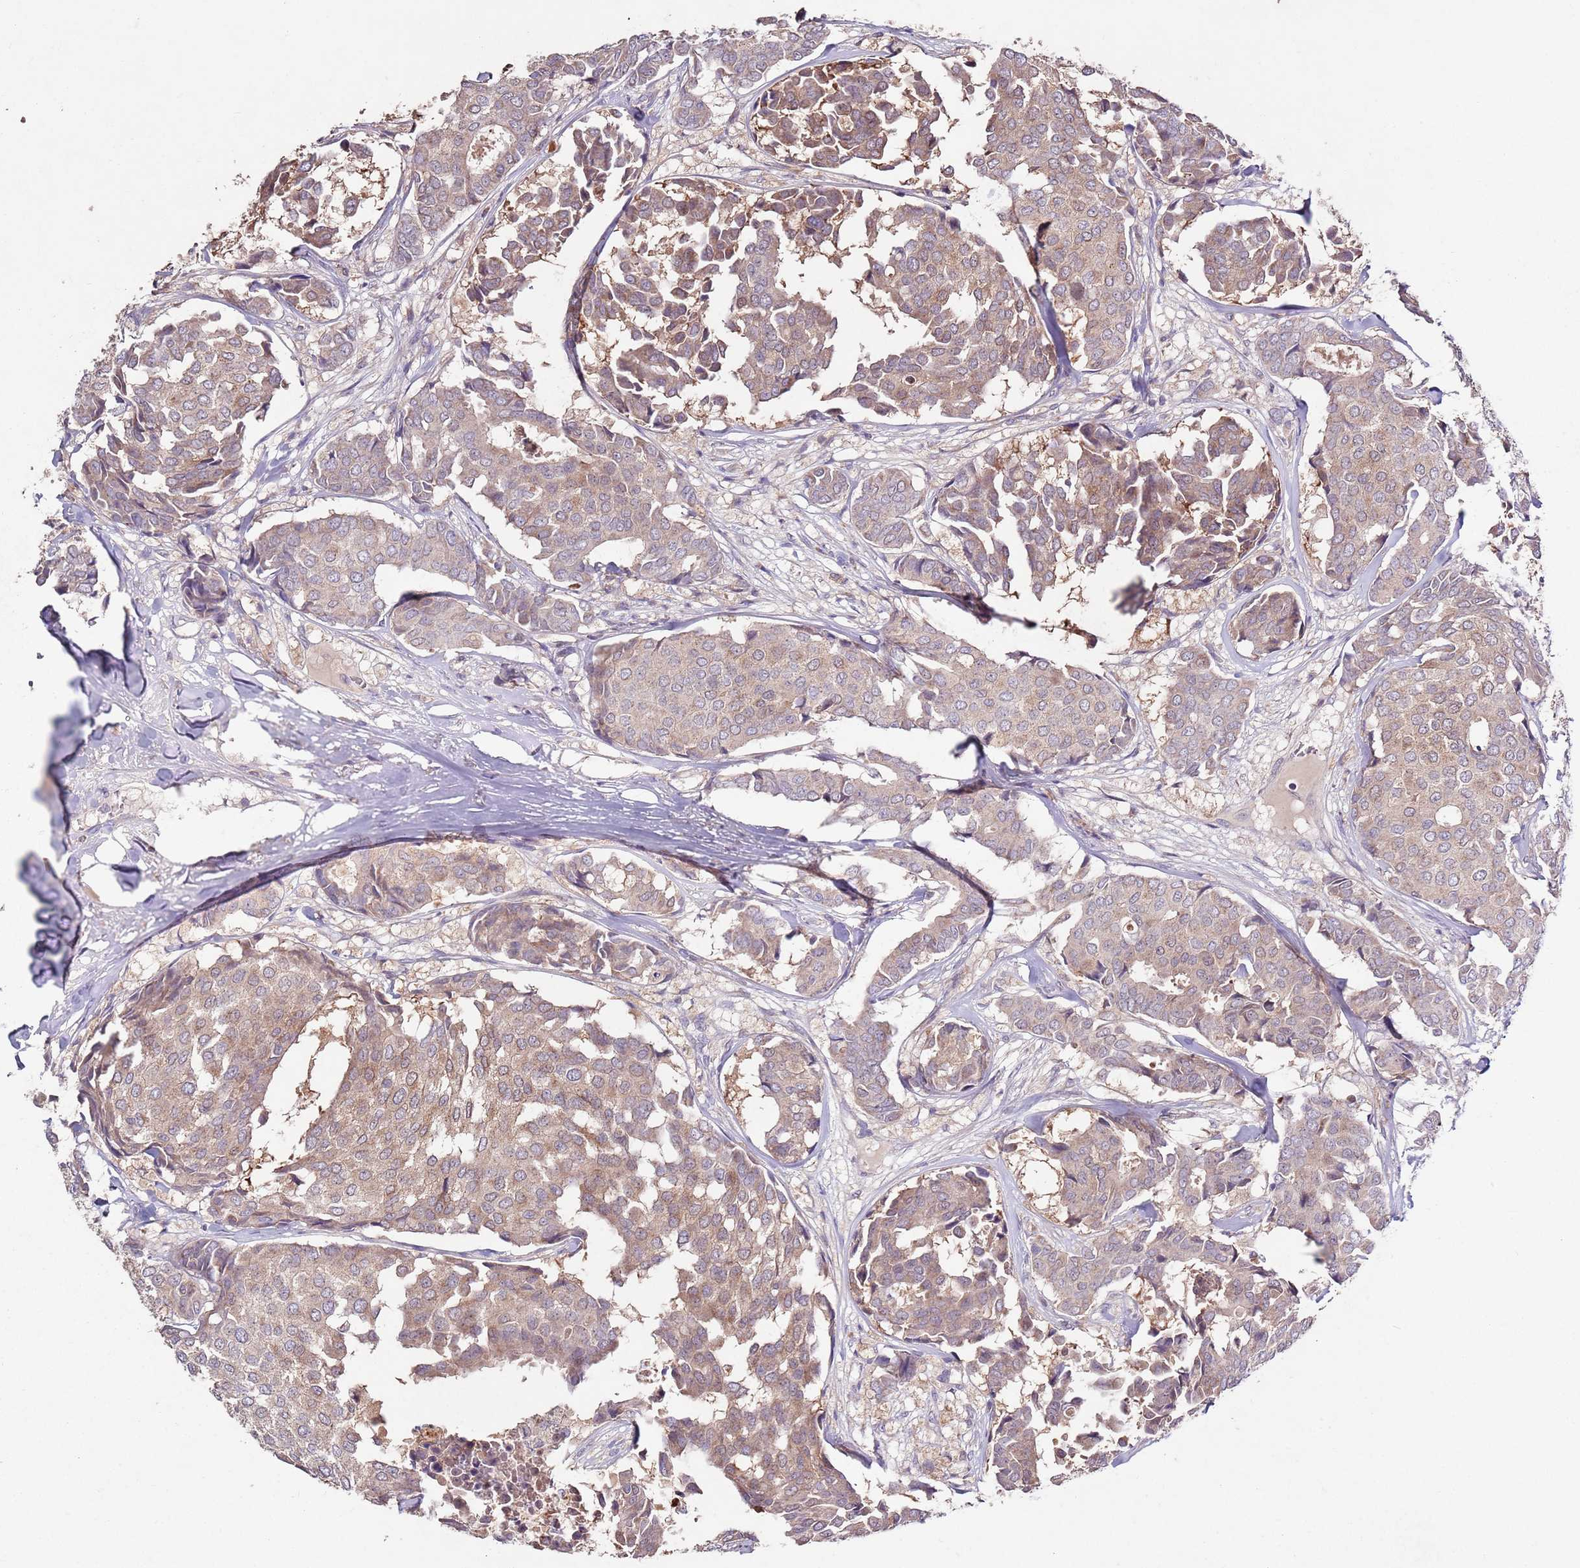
{"staining": {"intensity": "weak", "quantity": "25%-75%", "location": "cytoplasmic/membranous"}, "tissue": "breast cancer", "cell_type": "Tumor cells", "image_type": "cancer", "snomed": [{"axis": "morphology", "description": "Duct carcinoma"}, {"axis": "topography", "description": "Breast"}], "caption": "Immunohistochemistry (IHC) micrograph of breast cancer (invasive ductal carcinoma) stained for a protein (brown), which exhibits low levels of weak cytoplasmic/membranous expression in approximately 25%-75% of tumor cells.", "gene": "NRDE2", "patient": {"sex": "female", "age": 75}}